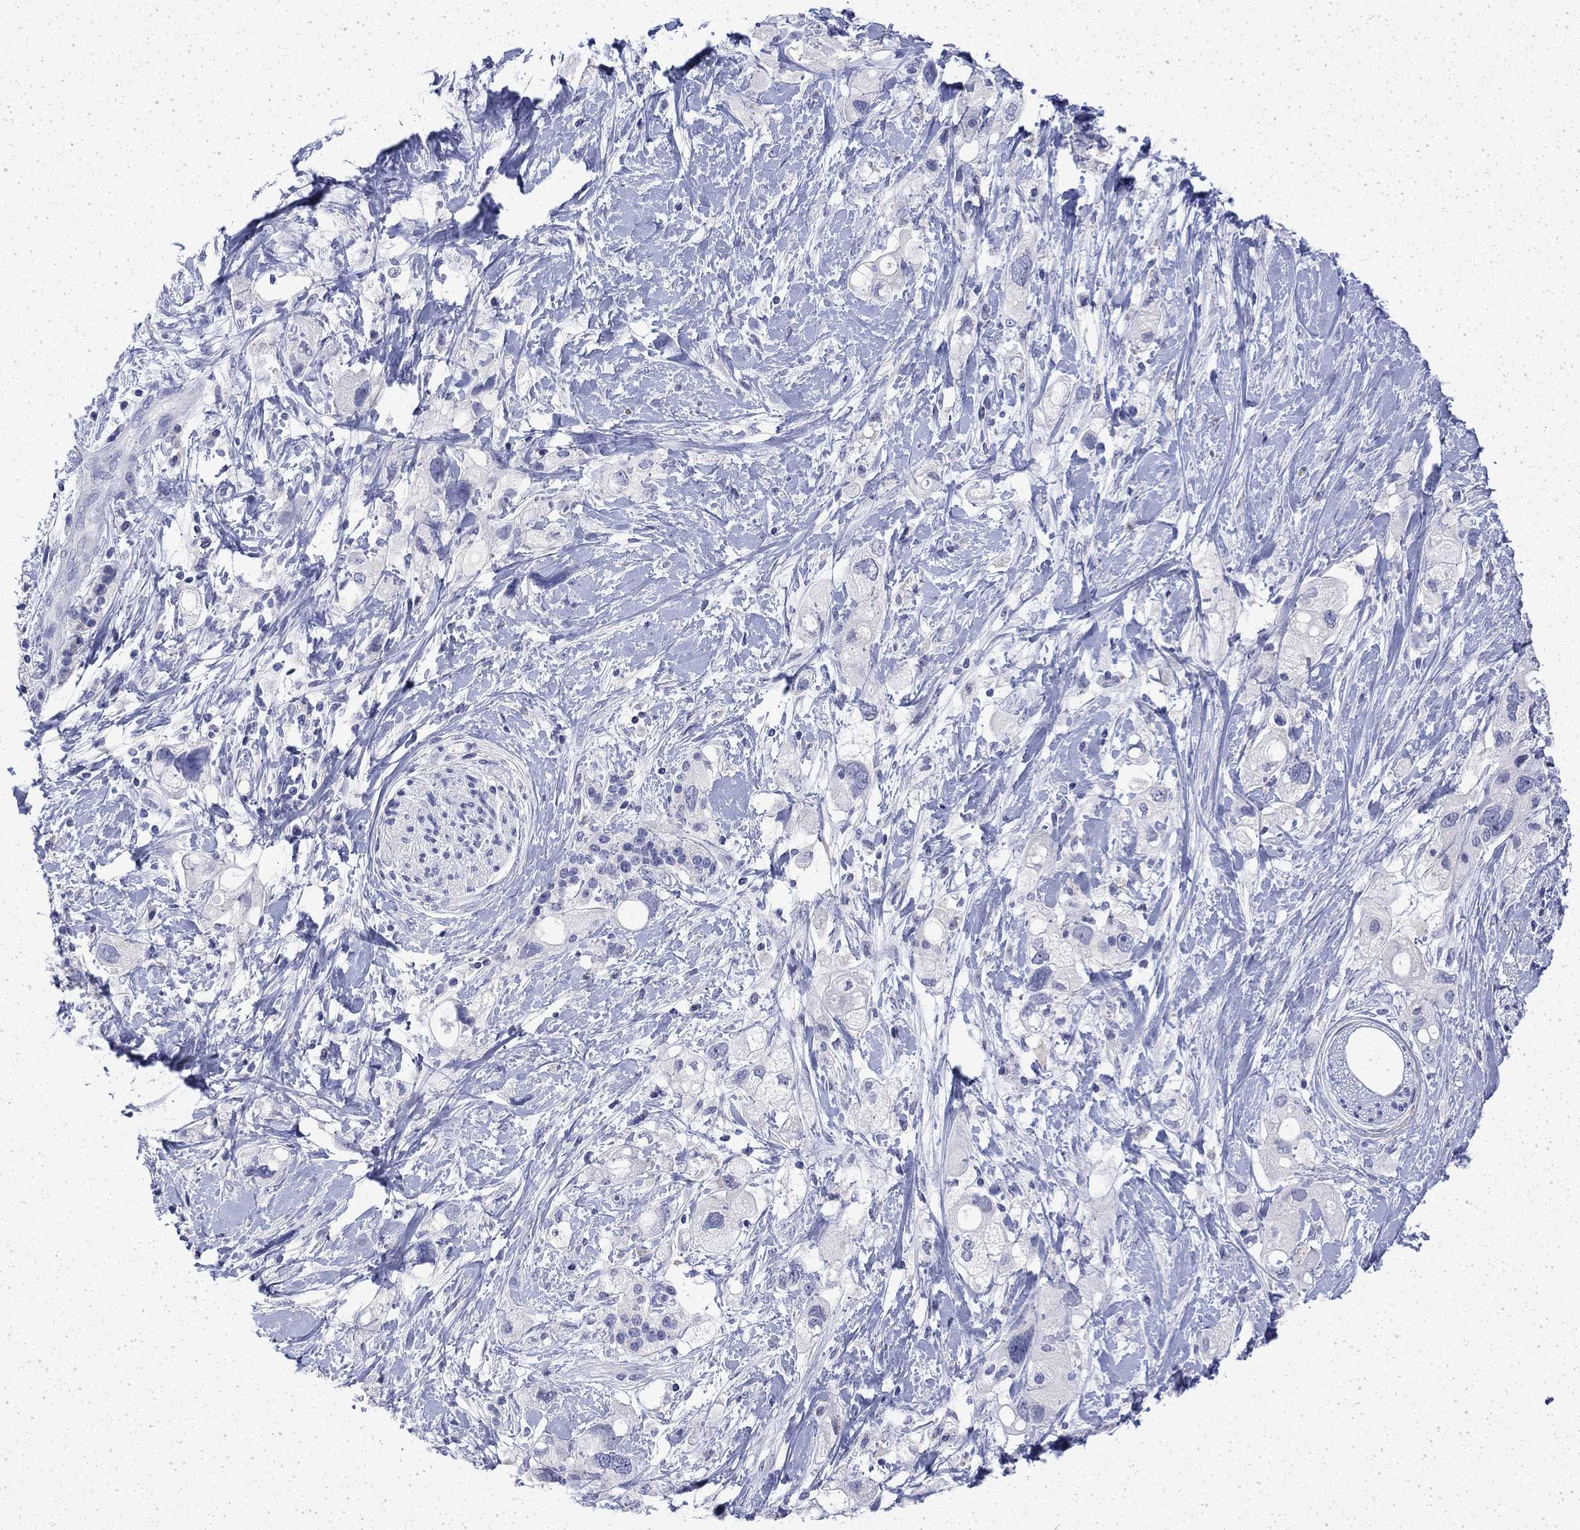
{"staining": {"intensity": "negative", "quantity": "none", "location": "none"}, "tissue": "pancreatic cancer", "cell_type": "Tumor cells", "image_type": "cancer", "snomed": [{"axis": "morphology", "description": "Adenocarcinoma, NOS"}, {"axis": "topography", "description": "Pancreas"}], "caption": "Histopathology image shows no protein staining in tumor cells of pancreatic cancer tissue.", "gene": "ENPP6", "patient": {"sex": "female", "age": 56}}